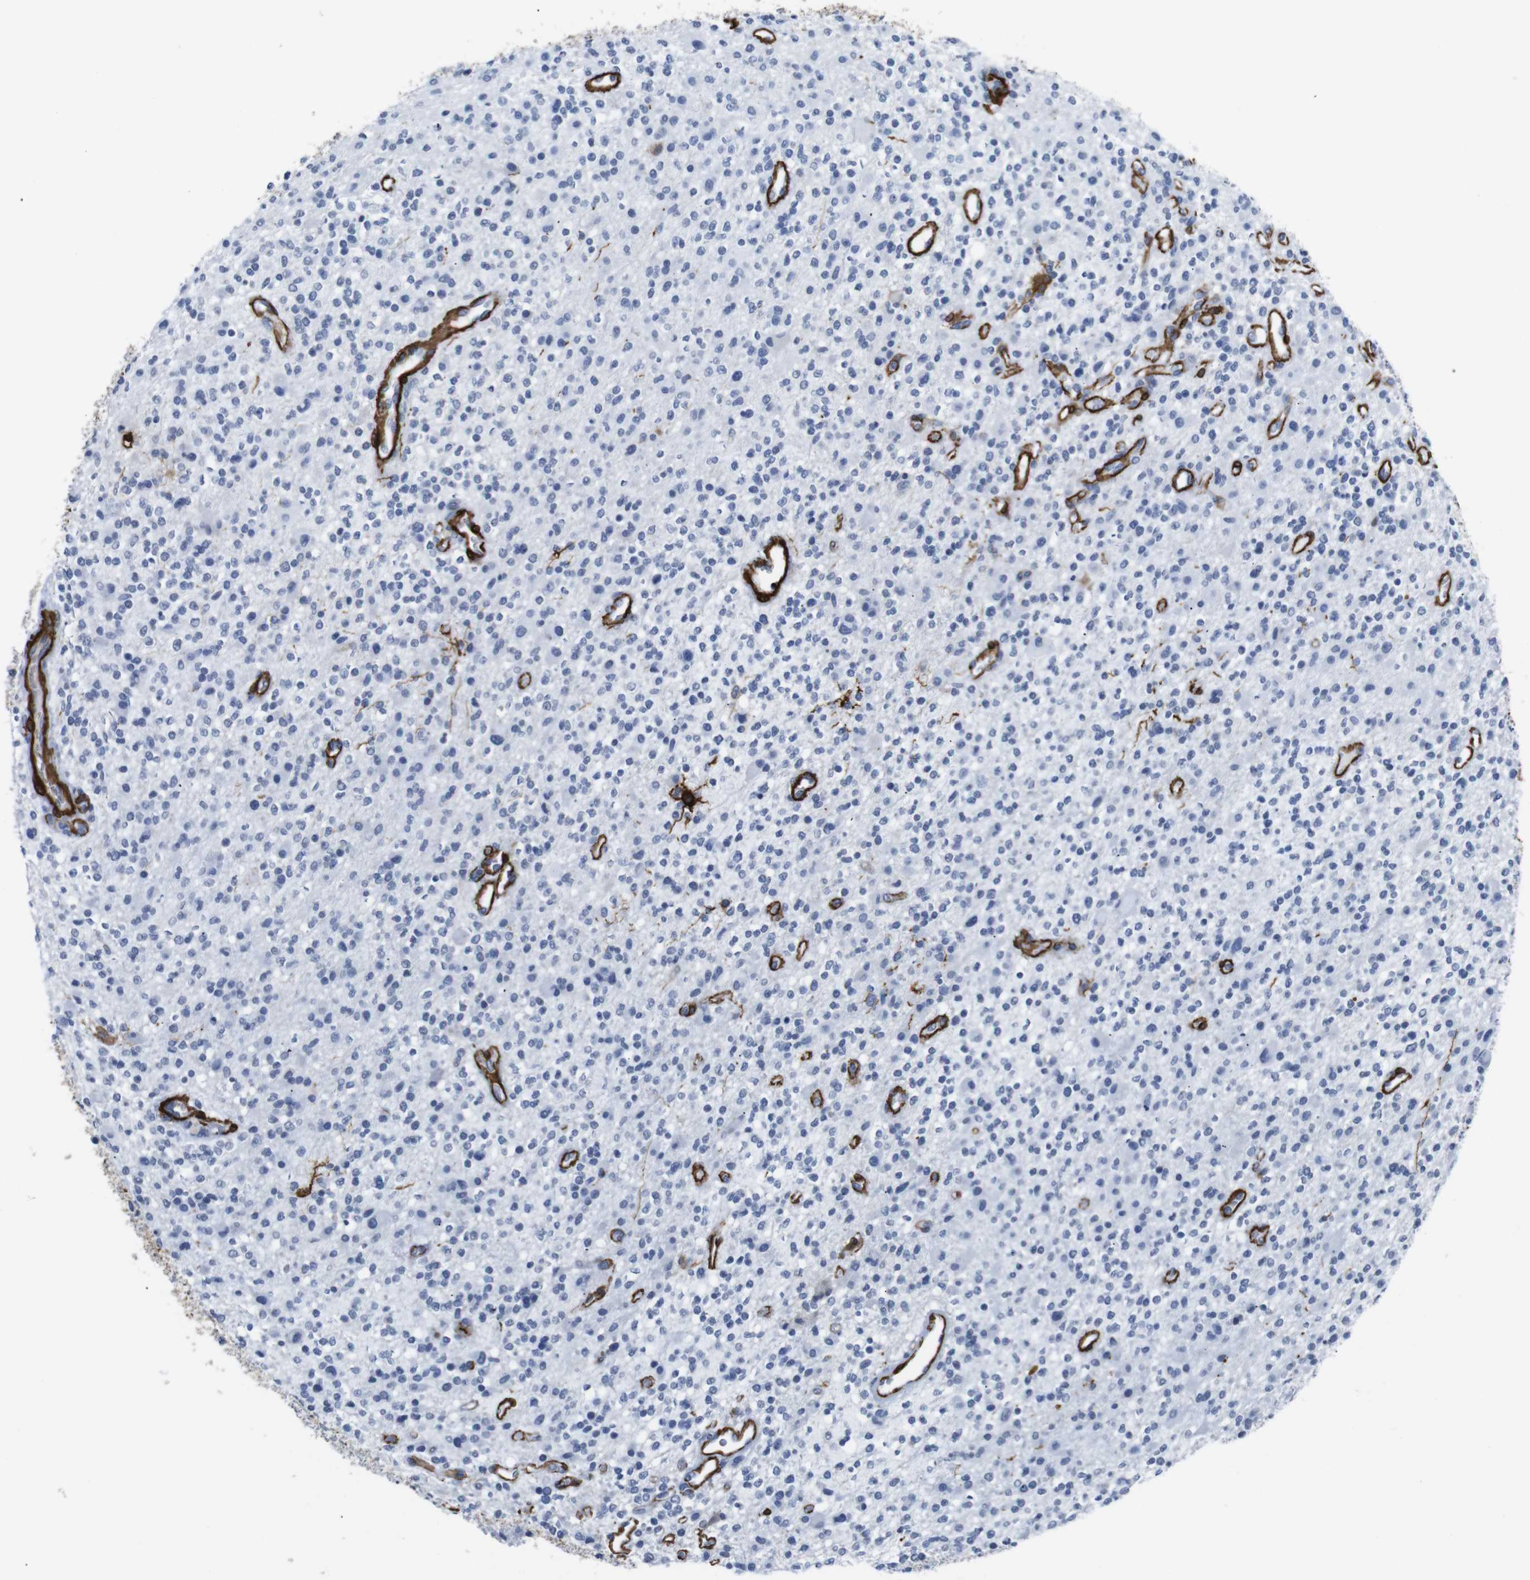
{"staining": {"intensity": "negative", "quantity": "none", "location": "none"}, "tissue": "glioma", "cell_type": "Tumor cells", "image_type": "cancer", "snomed": [{"axis": "morphology", "description": "Glioma, malignant, High grade"}, {"axis": "topography", "description": "Brain"}], "caption": "Tumor cells are negative for protein expression in human high-grade glioma (malignant). (DAB immunohistochemistry (IHC), high magnification).", "gene": "ACTA2", "patient": {"sex": "male", "age": 48}}